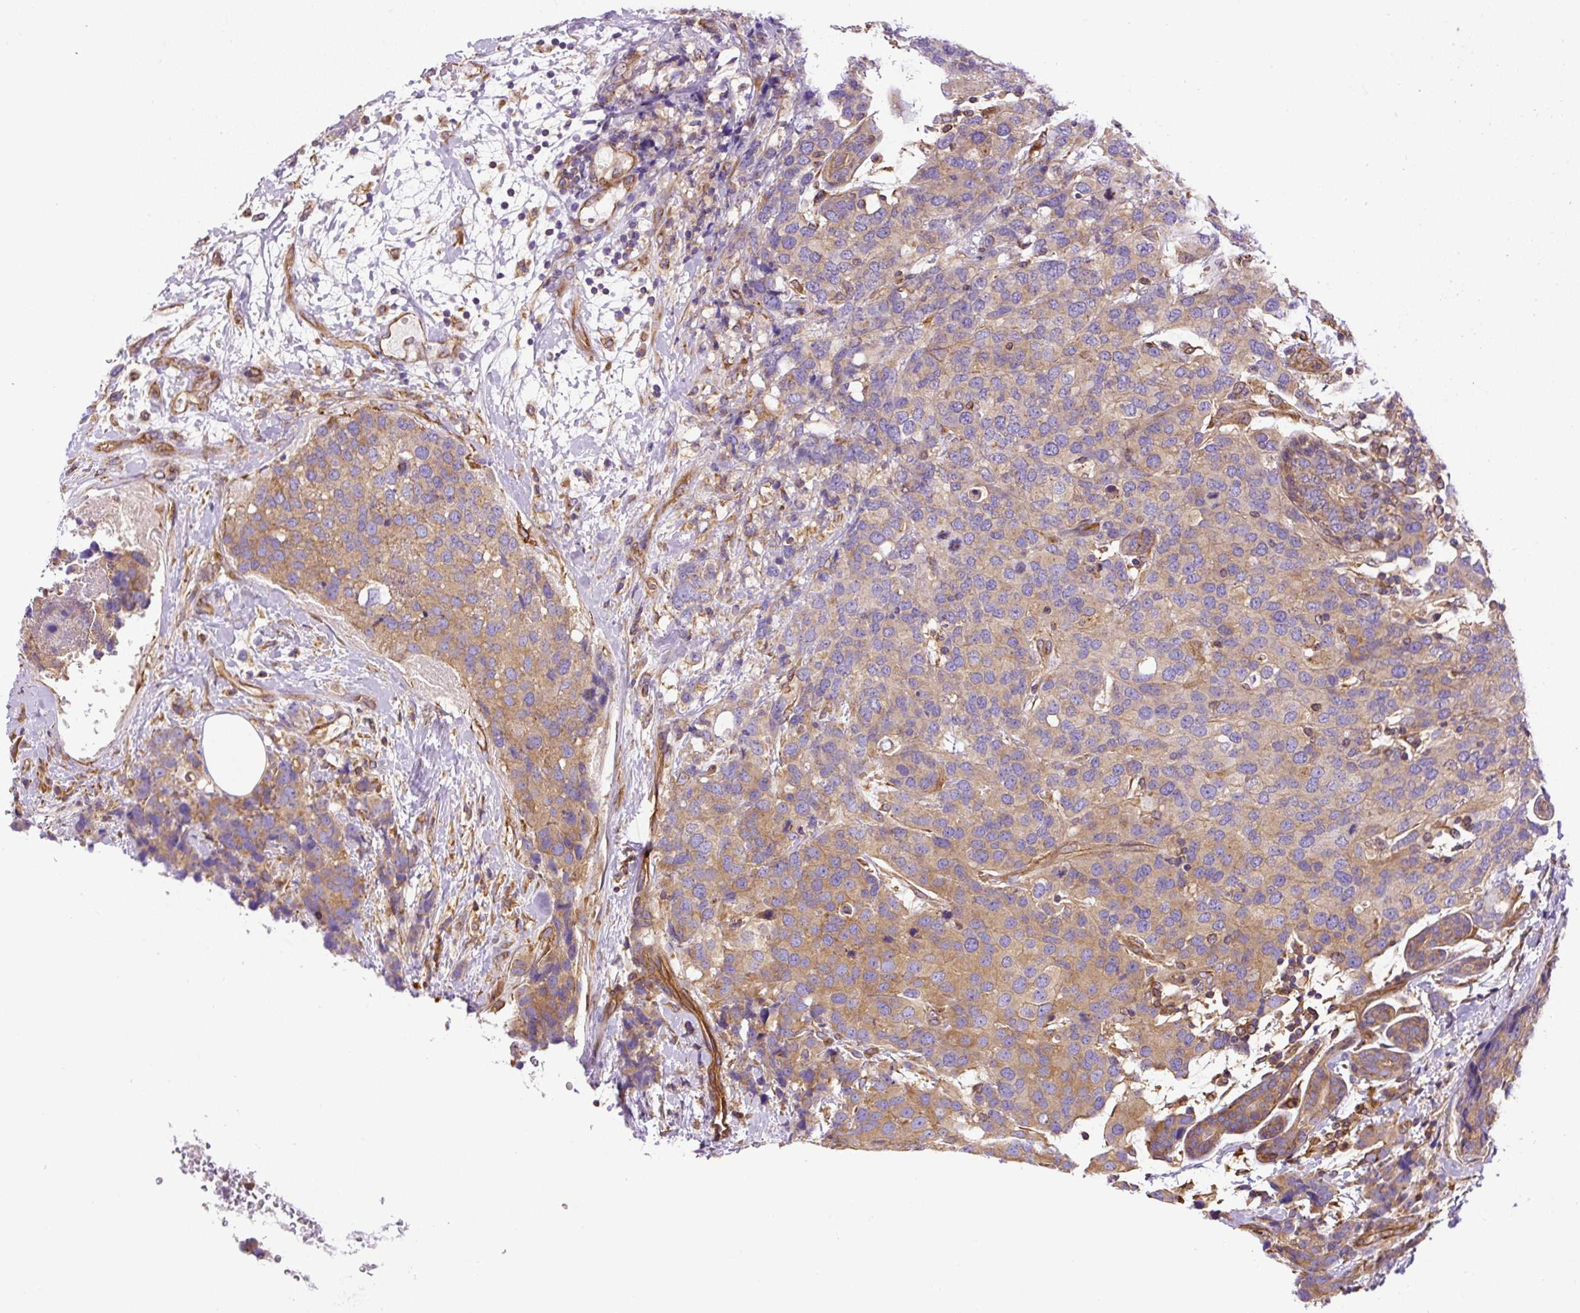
{"staining": {"intensity": "moderate", "quantity": "<25%", "location": "cytoplasmic/membranous"}, "tissue": "breast cancer", "cell_type": "Tumor cells", "image_type": "cancer", "snomed": [{"axis": "morphology", "description": "Lobular carcinoma"}, {"axis": "topography", "description": "Breast"}], "caption": "Immunohistochemistry staining of breast cancer (lobular carcinoma), which demonstrates low levels of moderate cytoplasmic/membranous expression in about <25% of tumor cells indicating moderate cytoplasmic/membranous protein positivity. The staining was performed using DAB (brown) for protein detection and nuclei were counterstained in hematoxylin (blue).", "gene": "DCTN1", "patient": {"sex": "female", "age": 59}}